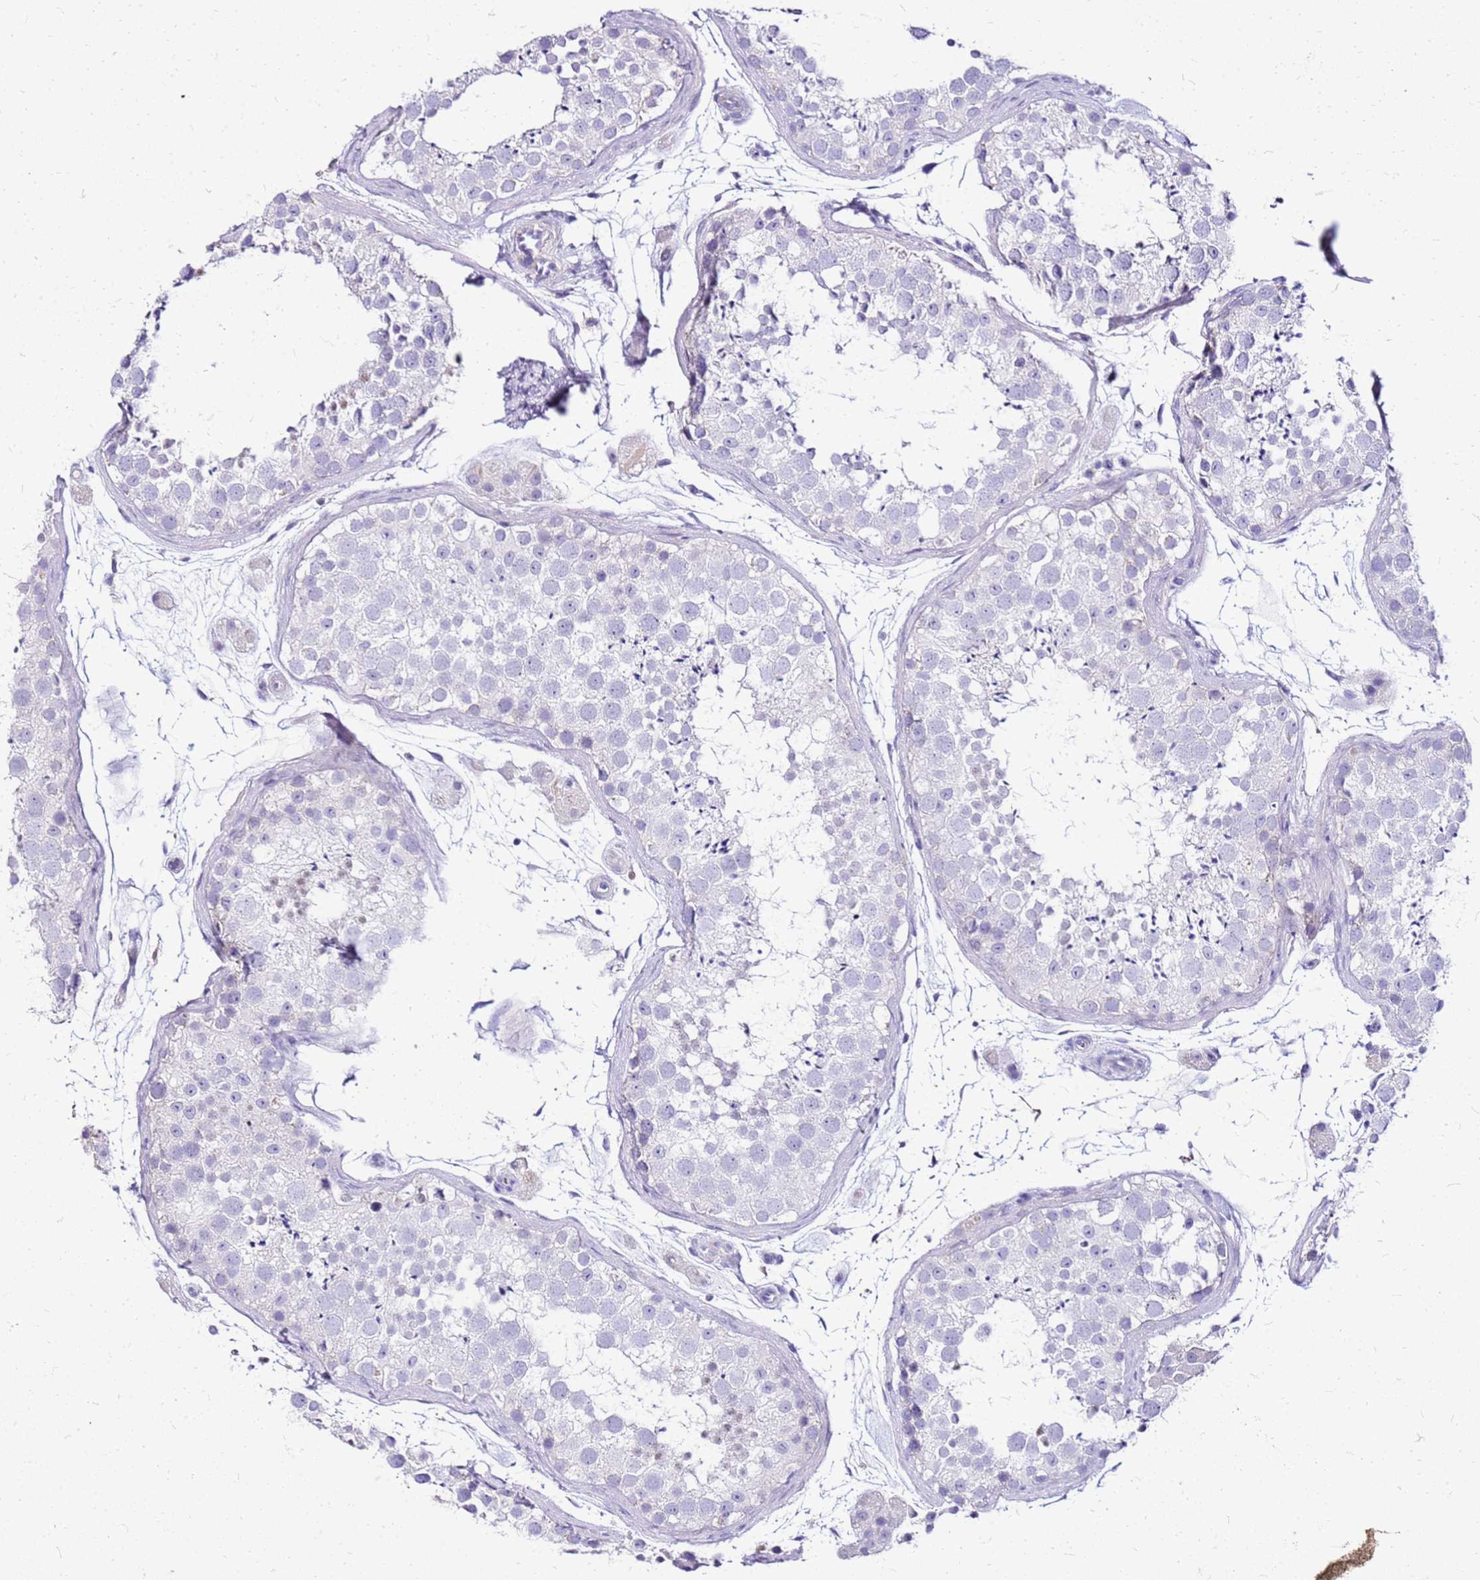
{"staining": {"intensity": "negative", "quantity": "none", "location": "none"}, "tissue": "testis", "cell_type": "Cells in seminiferous ducts", "image_type": "normal", "snomed": [{"axis": "morphology", "description": "Normal tissue, NOS"}, {"axis": "topography", "description": "Testis"}], "caption": "Immunohistochemistry (IHC) micrograph of unremarkable testis: testis stained with DAB exhibits no significant protein expression in cells in seminiferous ducts.", "gene": "DCDC2B", "patient": {"sex": "male", "age": 41}}